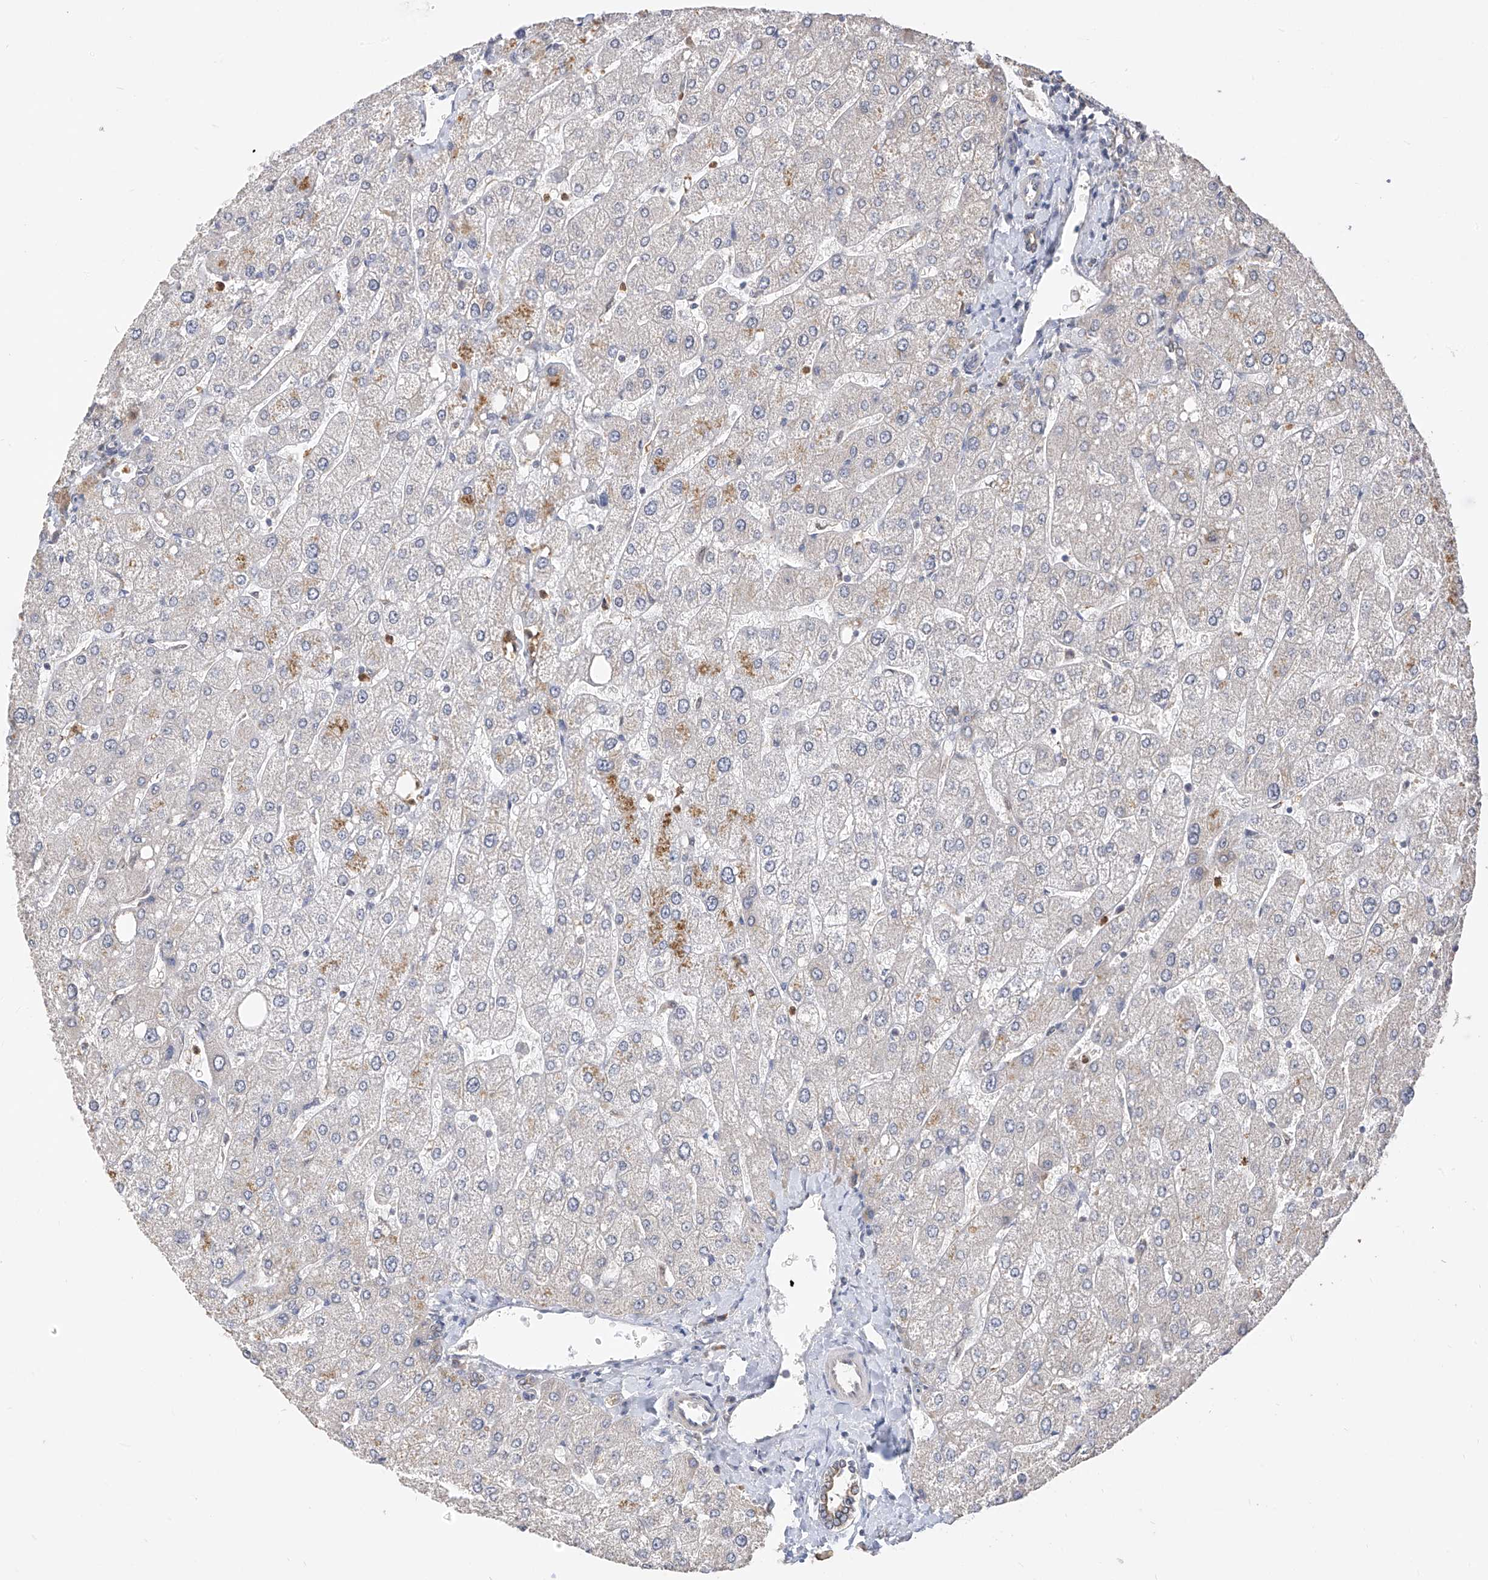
{"staining": {"intensity": "moderate", "quantity": "25%-75%", "location": "cytoplasmic/membranous"}, "tissue": "liver", "cell_type": "Cholangiocytes", "image_type": "normal", "snomed": [{"axis": "morphology", "description": "Normal tissue, NOS"}, {"axis": "topography", "description": "Liver"}], "caption": "Protein staining of unremarkable liver exhibits moderate cytoplasmic/membranous expression in approximately 25%-75% of cholangiocytes.", "gene": "OFD1", "patient": {"sex": "male", "age": 55}}